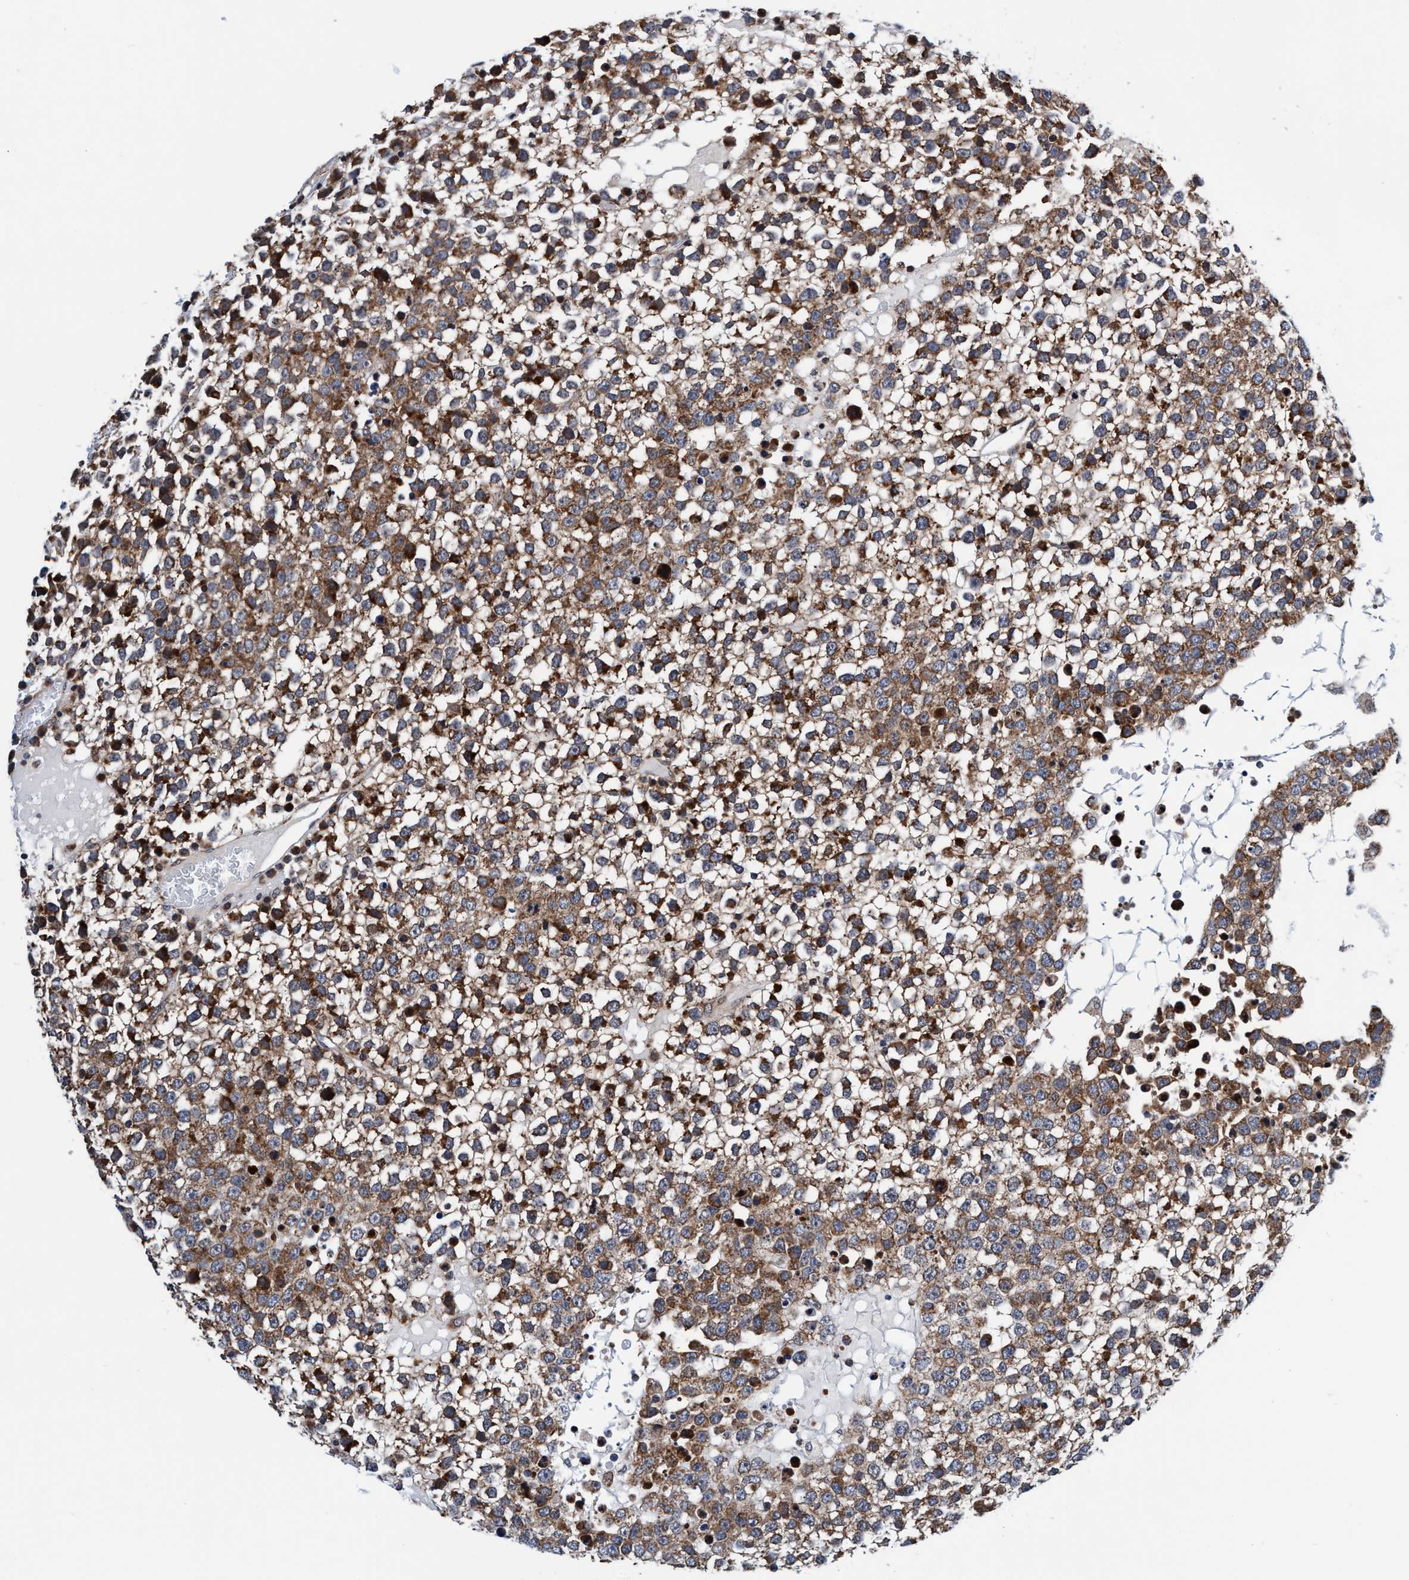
{"staining": {"intensity": "strong", "quantity": ">75%", "location": "cytoplasmic/membranous"}, "tissue": "testis cancer", "cell_type": "Tumor cells", "image_type": "cancer", "snomed": [{"axis": "morphology", "description": "Seminoma, NOS"}, {"axis": "topography", "description": "Testis"}], "caption": "A micrograph showing strong cytoplasmic/membranous positivity in approximately >75% of tumor cells in seminoma (testis), as visualized by brown immunohistochemical staining.", "gene": "AGAP2", "patient": {"sex": "male", "age": 65}}